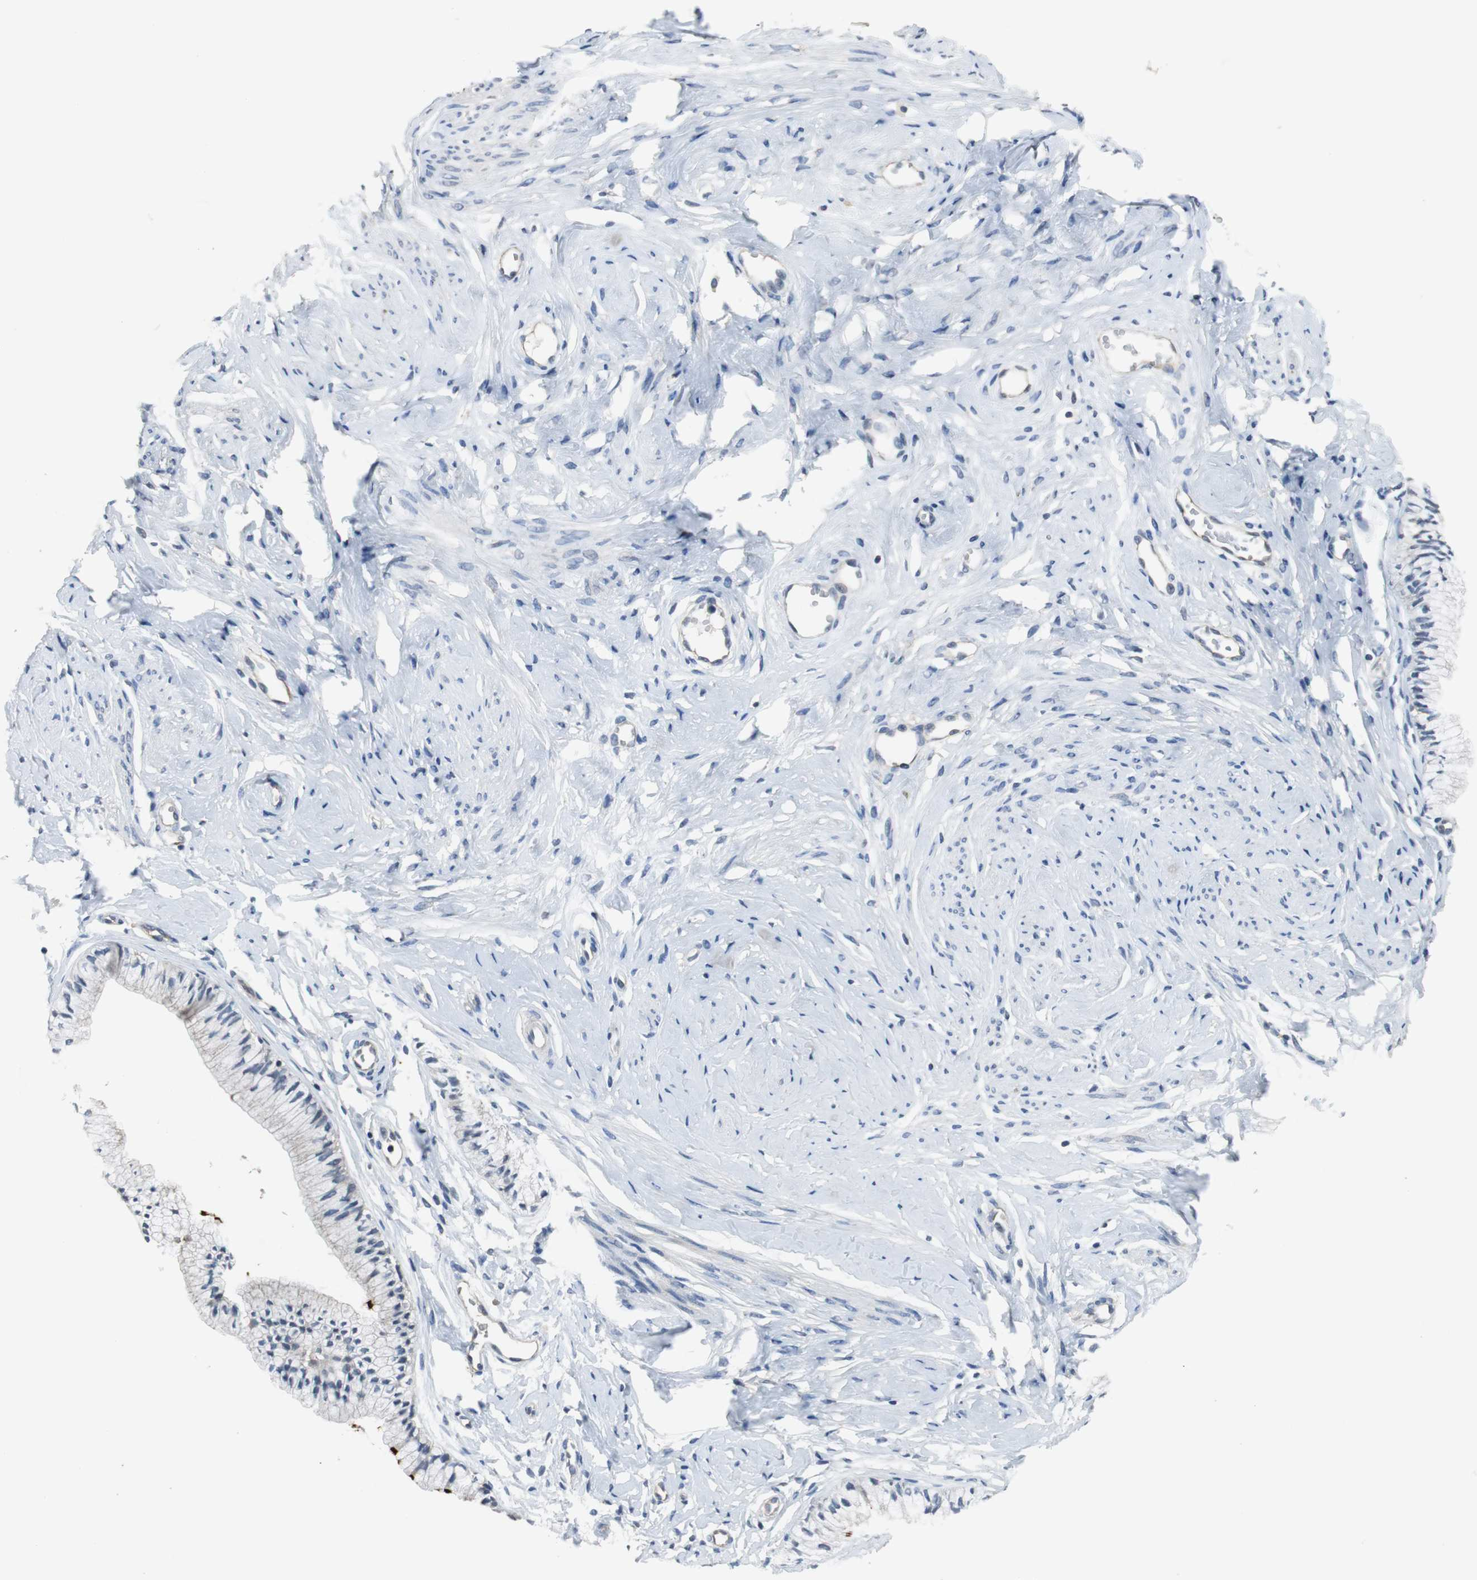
{"staining": {"intensity": "negative", "quantity": "none", "location": "none"}, "tissue": "cervix", "cell_type": "Glandular cells", "image_type": "normal", "snomed": [{"axis": "morphology", "description": "Normal tissue, NOS"}, {"axis": "topography", "description": "Cervix"}], "caption": "The IHC histopathology image has no significant staining in glandular cells of cervix. (Brightfield microscopy of DAB (3,3'-diaminobenzidine) immunohistochemistry (IHC) at high magnification).", "gene": "MTIF2", "patient": {"sex": "female", "age": 46}}